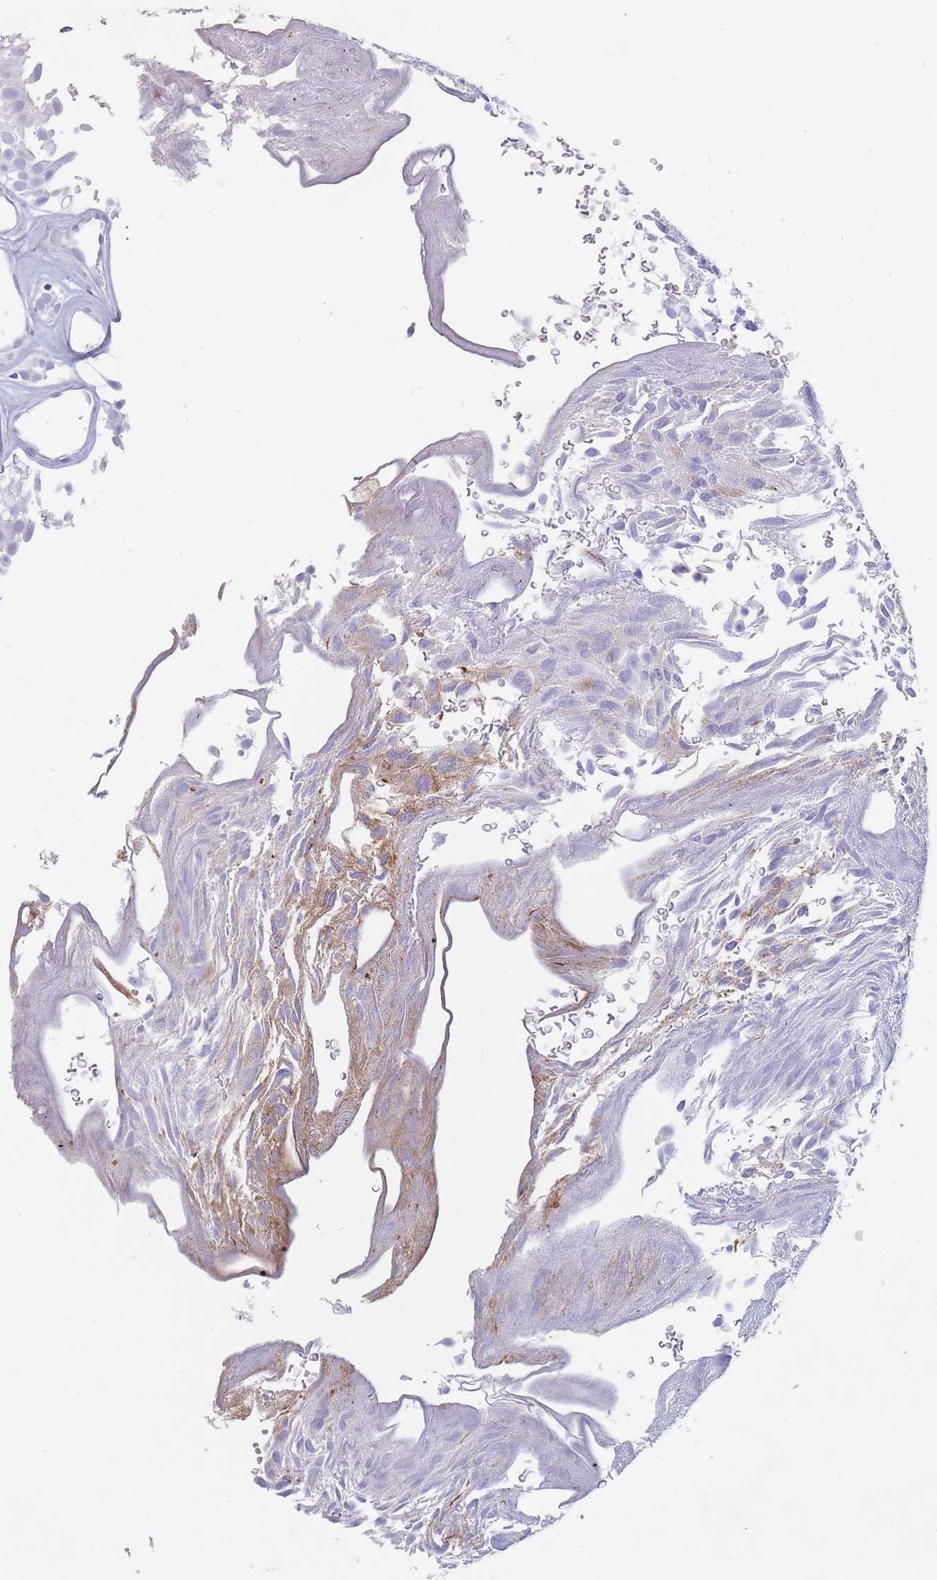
{"staining": {"intensity": "negative", "quantity": "none", "location": "none"}, "tissue": "urothelial cancer", "cell_type": "Tumor cells", "image_type": "cancer", "snomed": [{"axis": "morphology", "description": "Urothelial carcinoma, Low grade"}, {"axis": "topography", "description": "Urinary bladder"}], "caption": "The histopathology image displays no significant staining in tumor cells of low-grade urothelial carcinoma.", "gene": "ST3GAL5", "patient": {"sex": "male", "age": 78}}